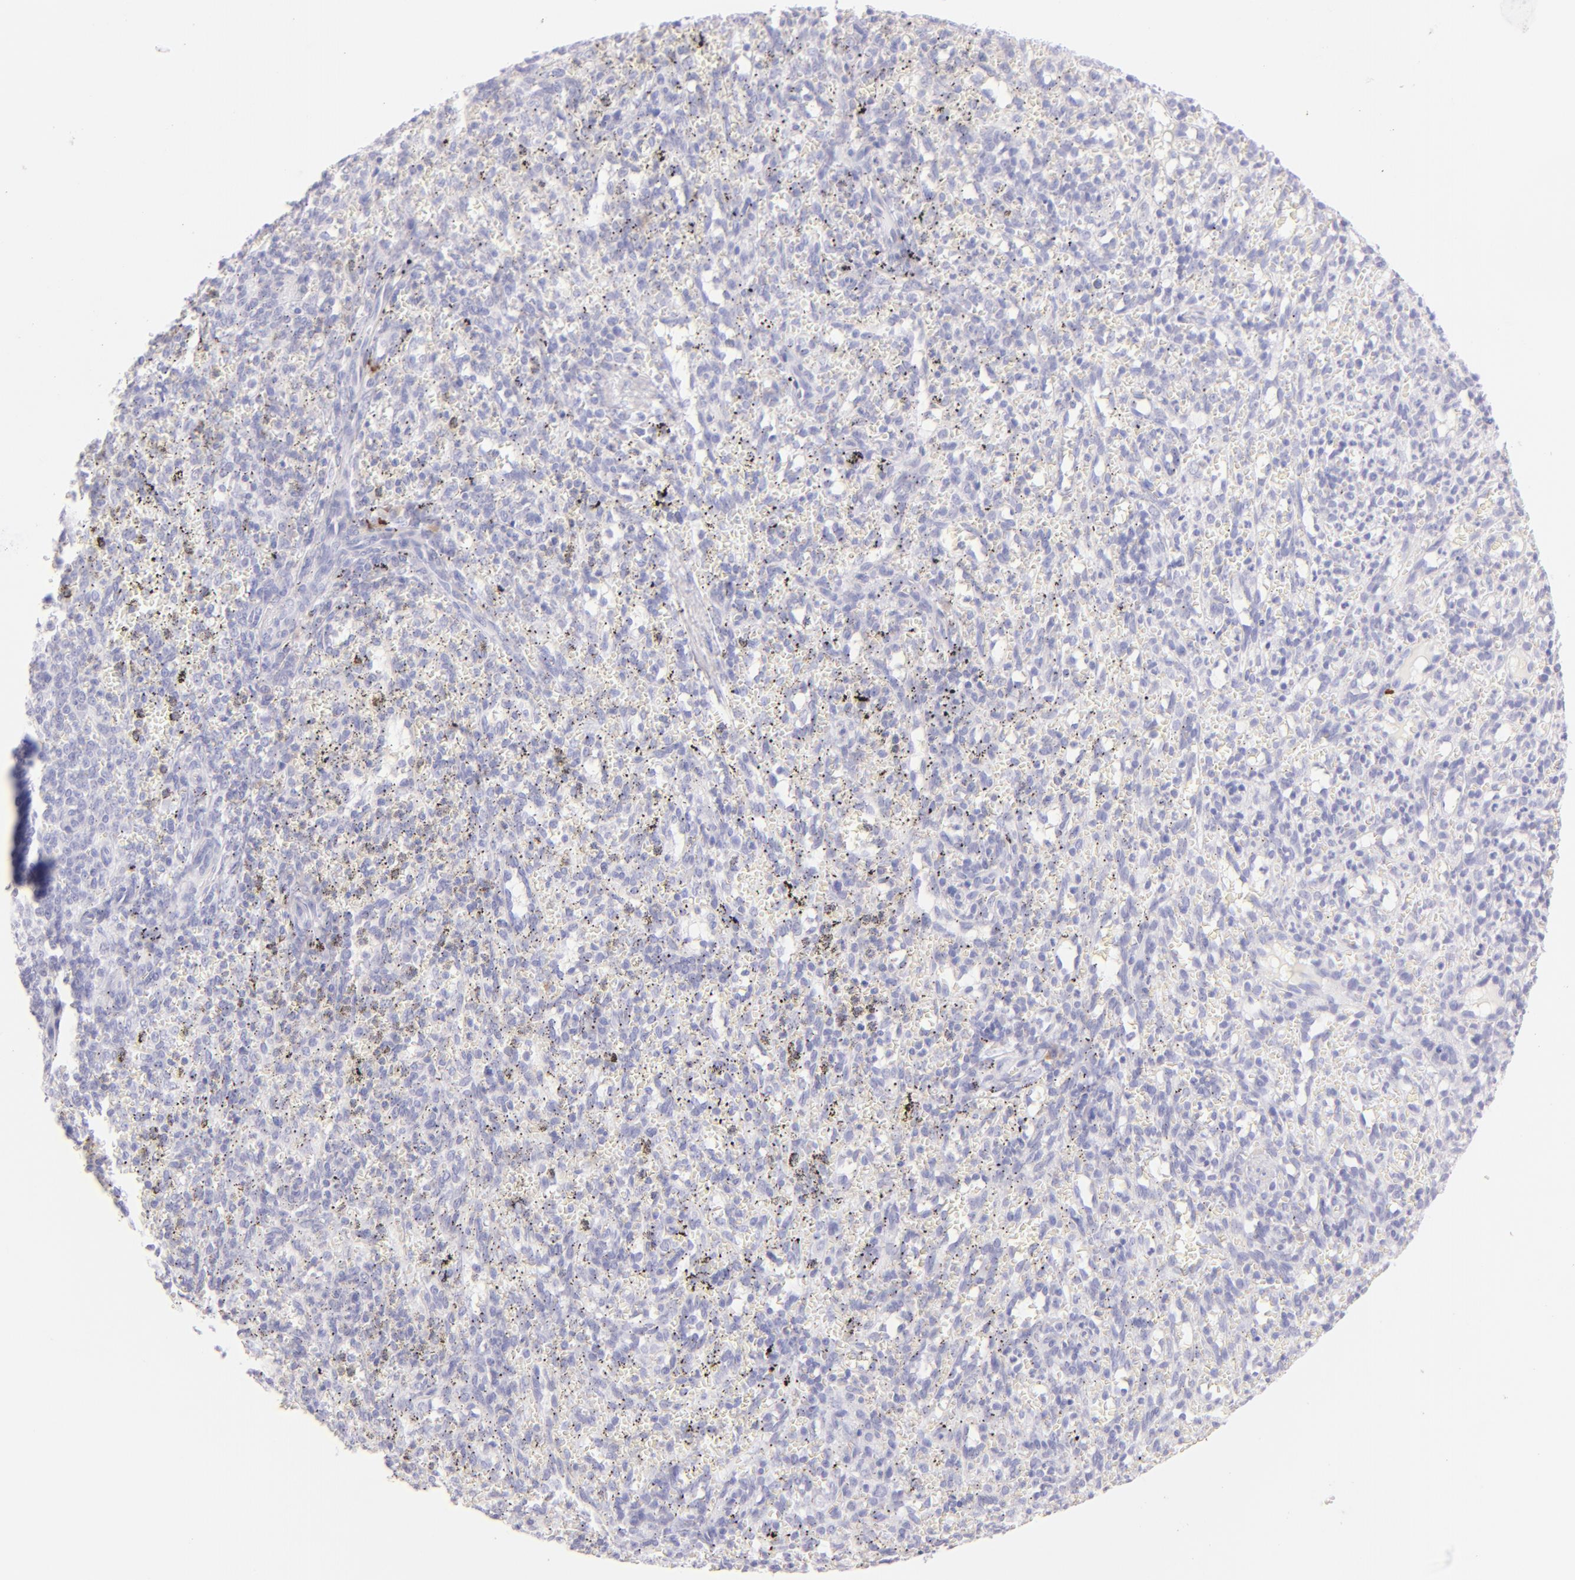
{"staining": {"intensity": "negative", "quantity": "none", "location": "none"}, "tissue": "spleen", "cell_type": "Cells in red pulp", "image_type": "normal", "snomed": [{"axis": "morphology", "description": "Normal tissue, NOS"}, {"axis": "topography", "description": "Spleen"}], "caption": "Immunohistochemical staining of benign human spleen demonstrates no significant expression in cells in red pulp.", "gene": "SDC1", "patient": {"sex": "female", "age": 10}}